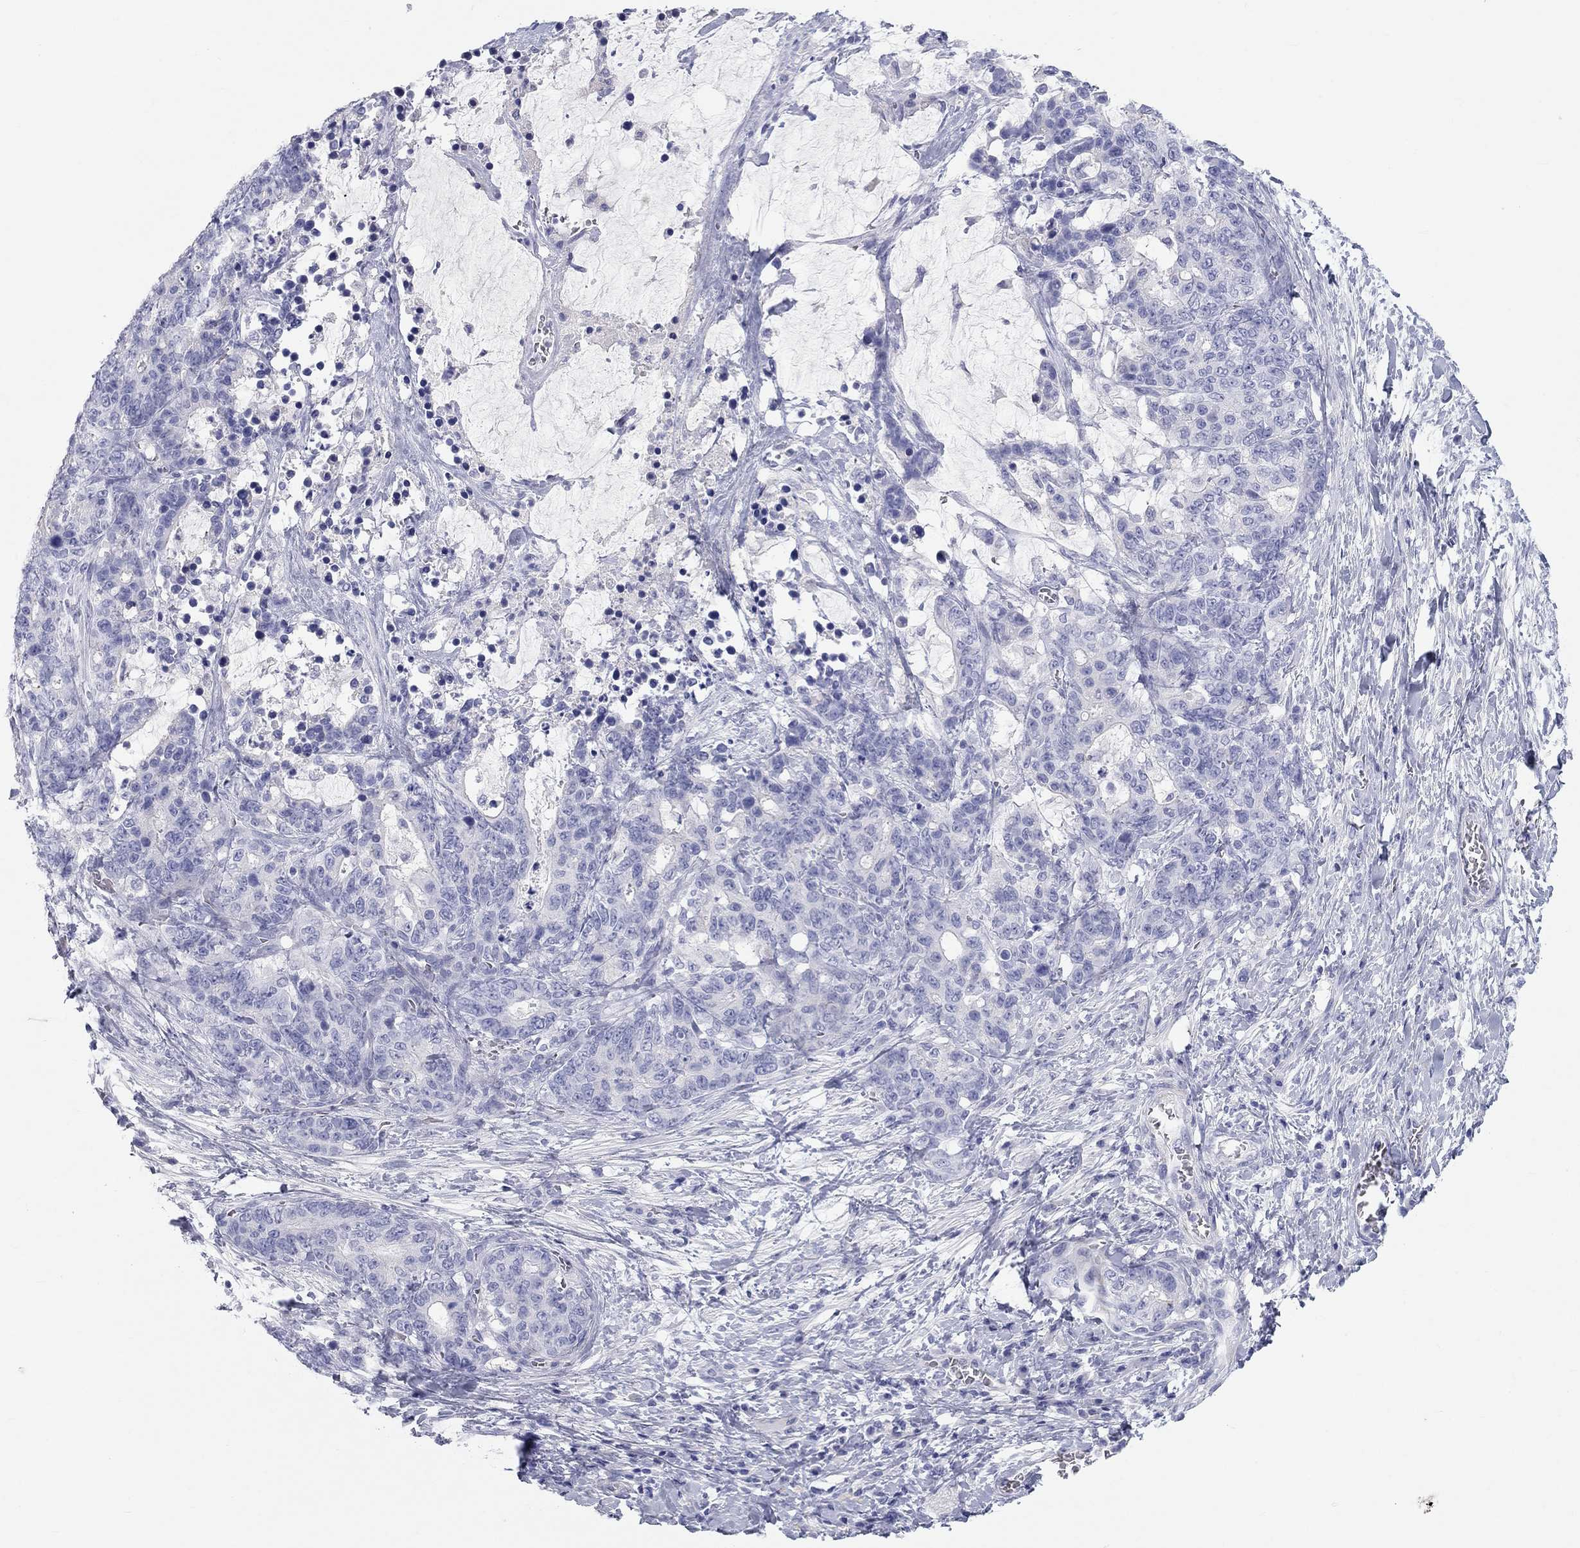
{"staining": {"intensity": "negative", "quantity": "none", "location": "none"}, "tissue": "stomach cancer", "cell_type": "Tumor cells", "image_type": "cancer", "snomed": [{"axis": "morphology", "description": "Normal tissue, NOS"}, {"axis": "morphology", "description": "Adenocarcinoma, NOS"}, {"axis": "topography", "description": "Stomach"}], "caption": "IHC of human stomach adenocarcinoma shows no expression in tumor cells.", "gene": "PCDHGC5", "patient": {"sex": "female", "age": 64}}